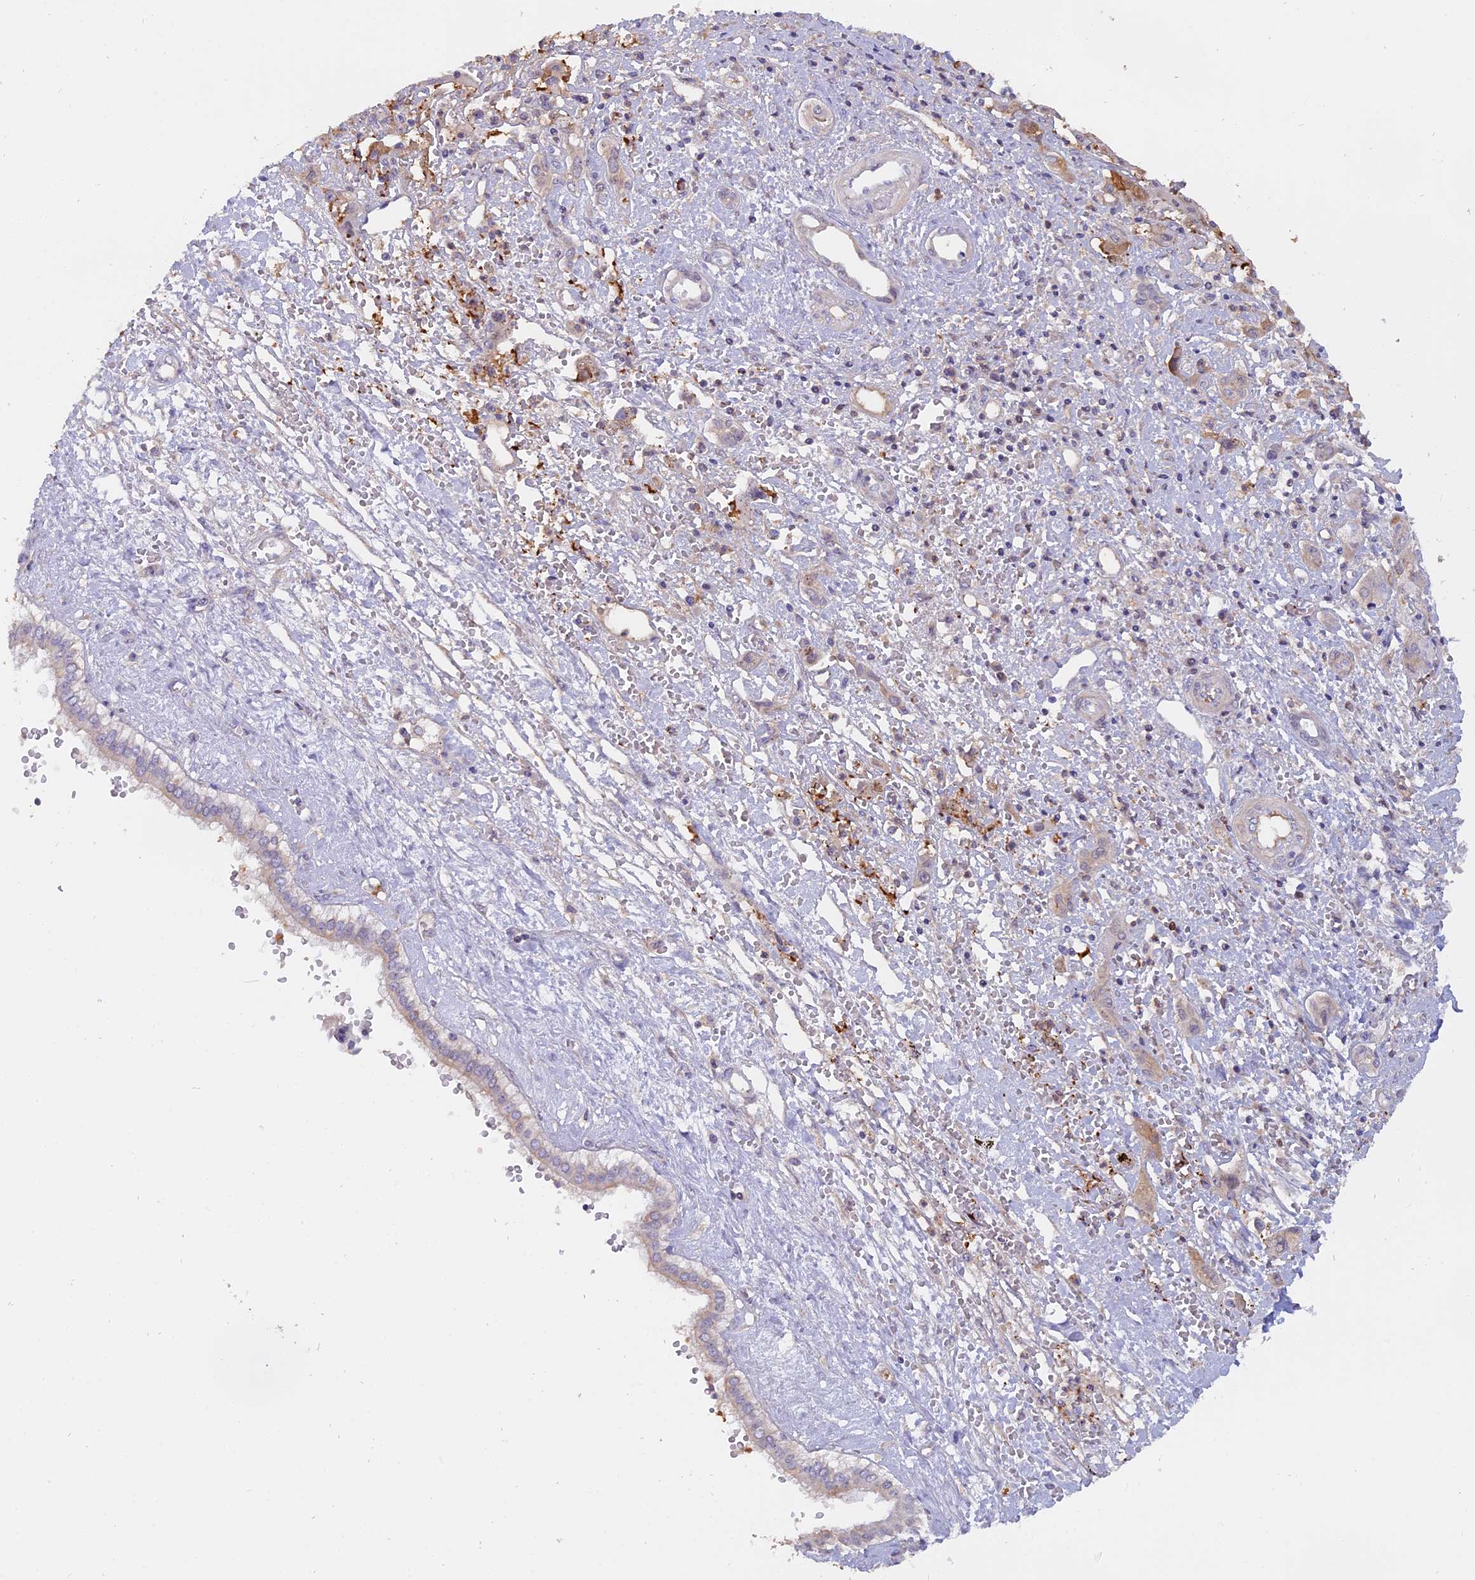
{"staining": {"intensity": "negative", "quantity": "none", "location": "none"}, "tissue": "liver cancer", "cell_type": "Tumor cells", "image_type": "cancer", "snomed": [{"axis": "morphology", "description": "Cholangiocarcinoma"}, {"axis": "topography", "description": "Liver"}], "caption": "IHC photomicrograph of neoplastic tissue: liver cancer (cholangiocarcinoma) stained with DAB (3,3'-diaminobenzidine) displays no significant protein positivity in tumor cells.", "gene": "FAM118B", "patient": {"sex": "male", "age": 67}}